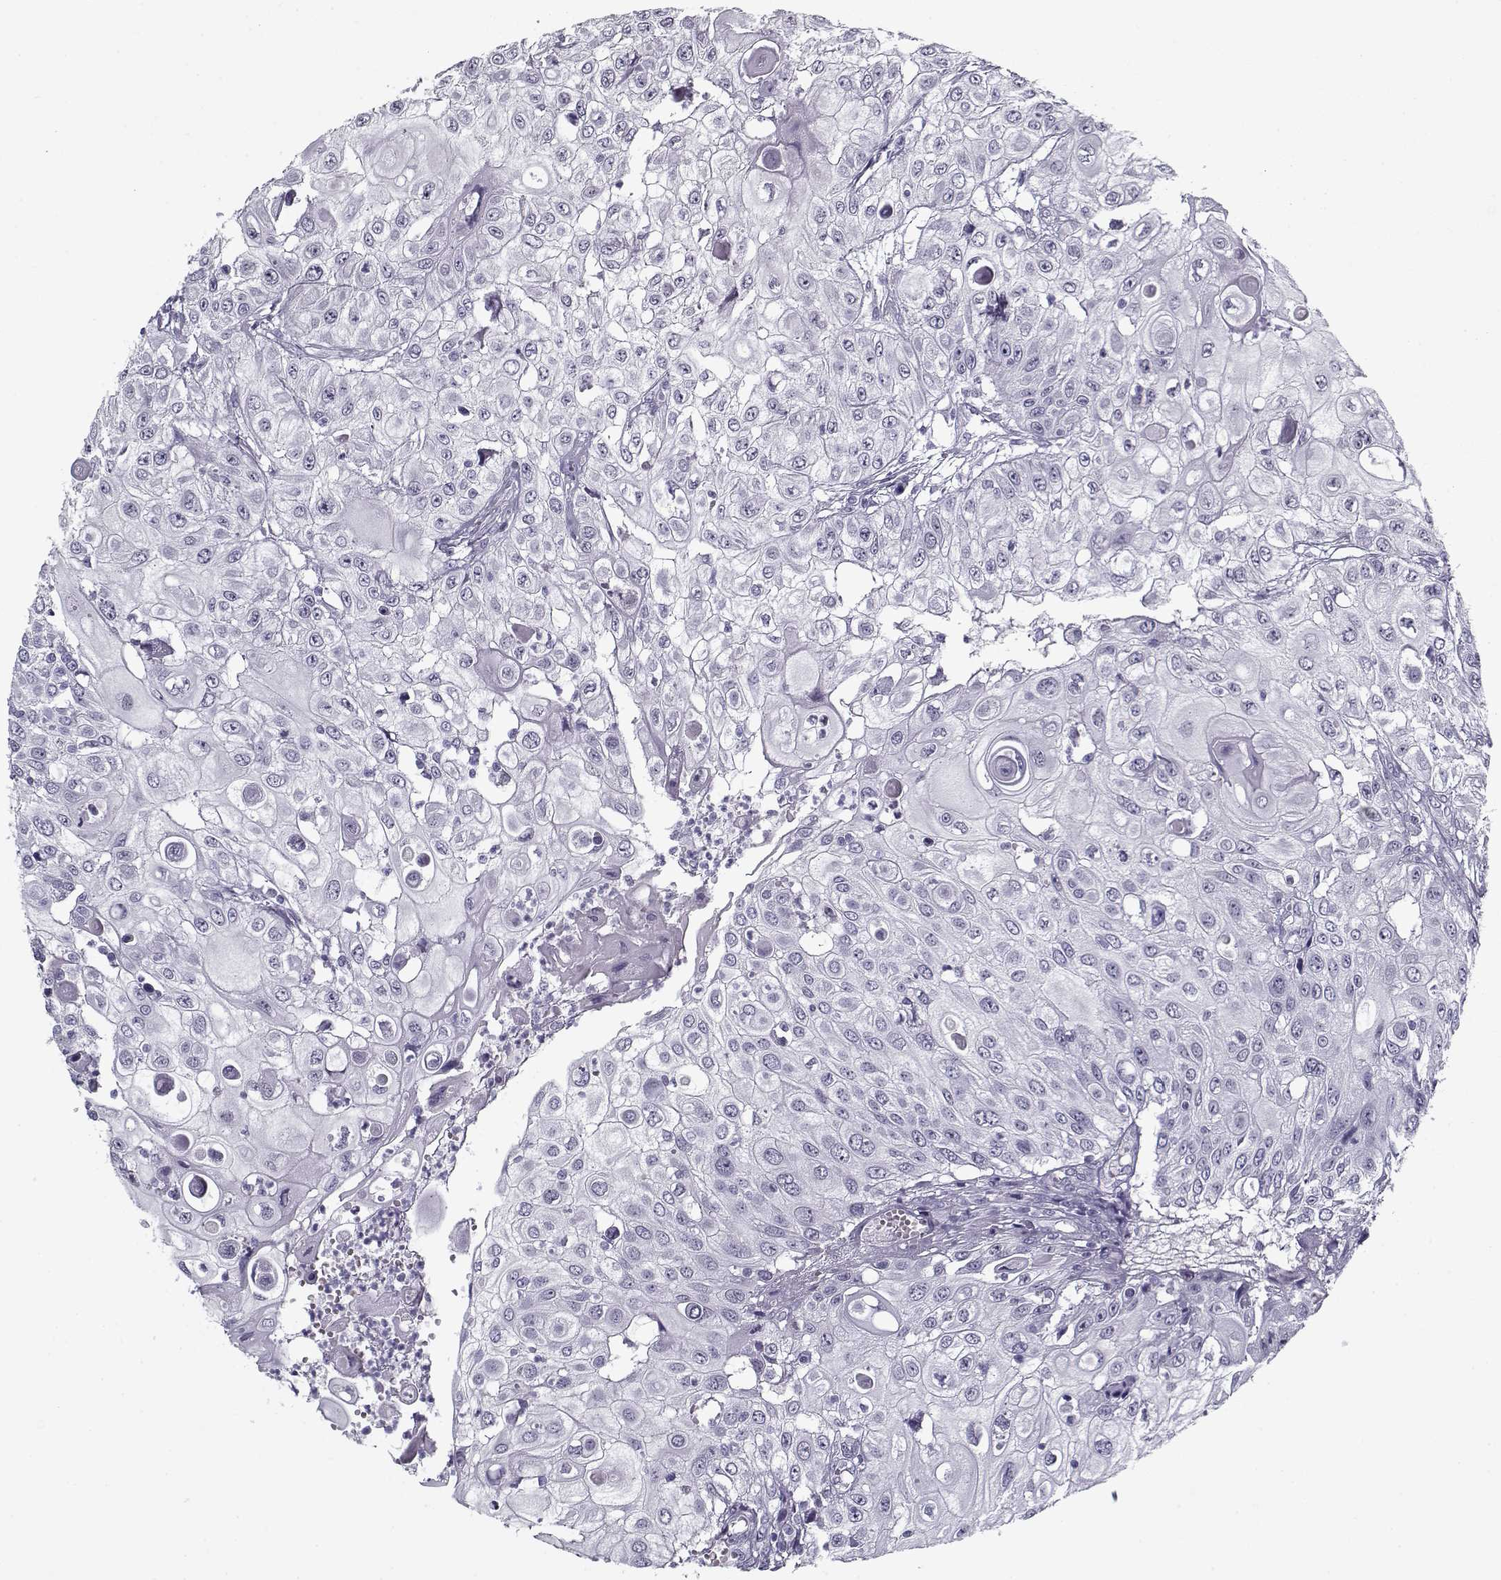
{"staining": {"intensity": "negative", "quantity": "none", "location": "none"}, "tissue": "urothelial cancer", "cell_type": "Tumor cells", "image_type": "cancer", "snomed": [{"axis": "morphology", "description": "Urothelial carcinoma, High grade"}, {"axis": "topography", "description": "Urinary bladder"}], "caption": "Tumor cells show no significant protein expression in urothelial cancer.", "gene": "RNF32", "patient": {"sex": "female", "age": 79}}